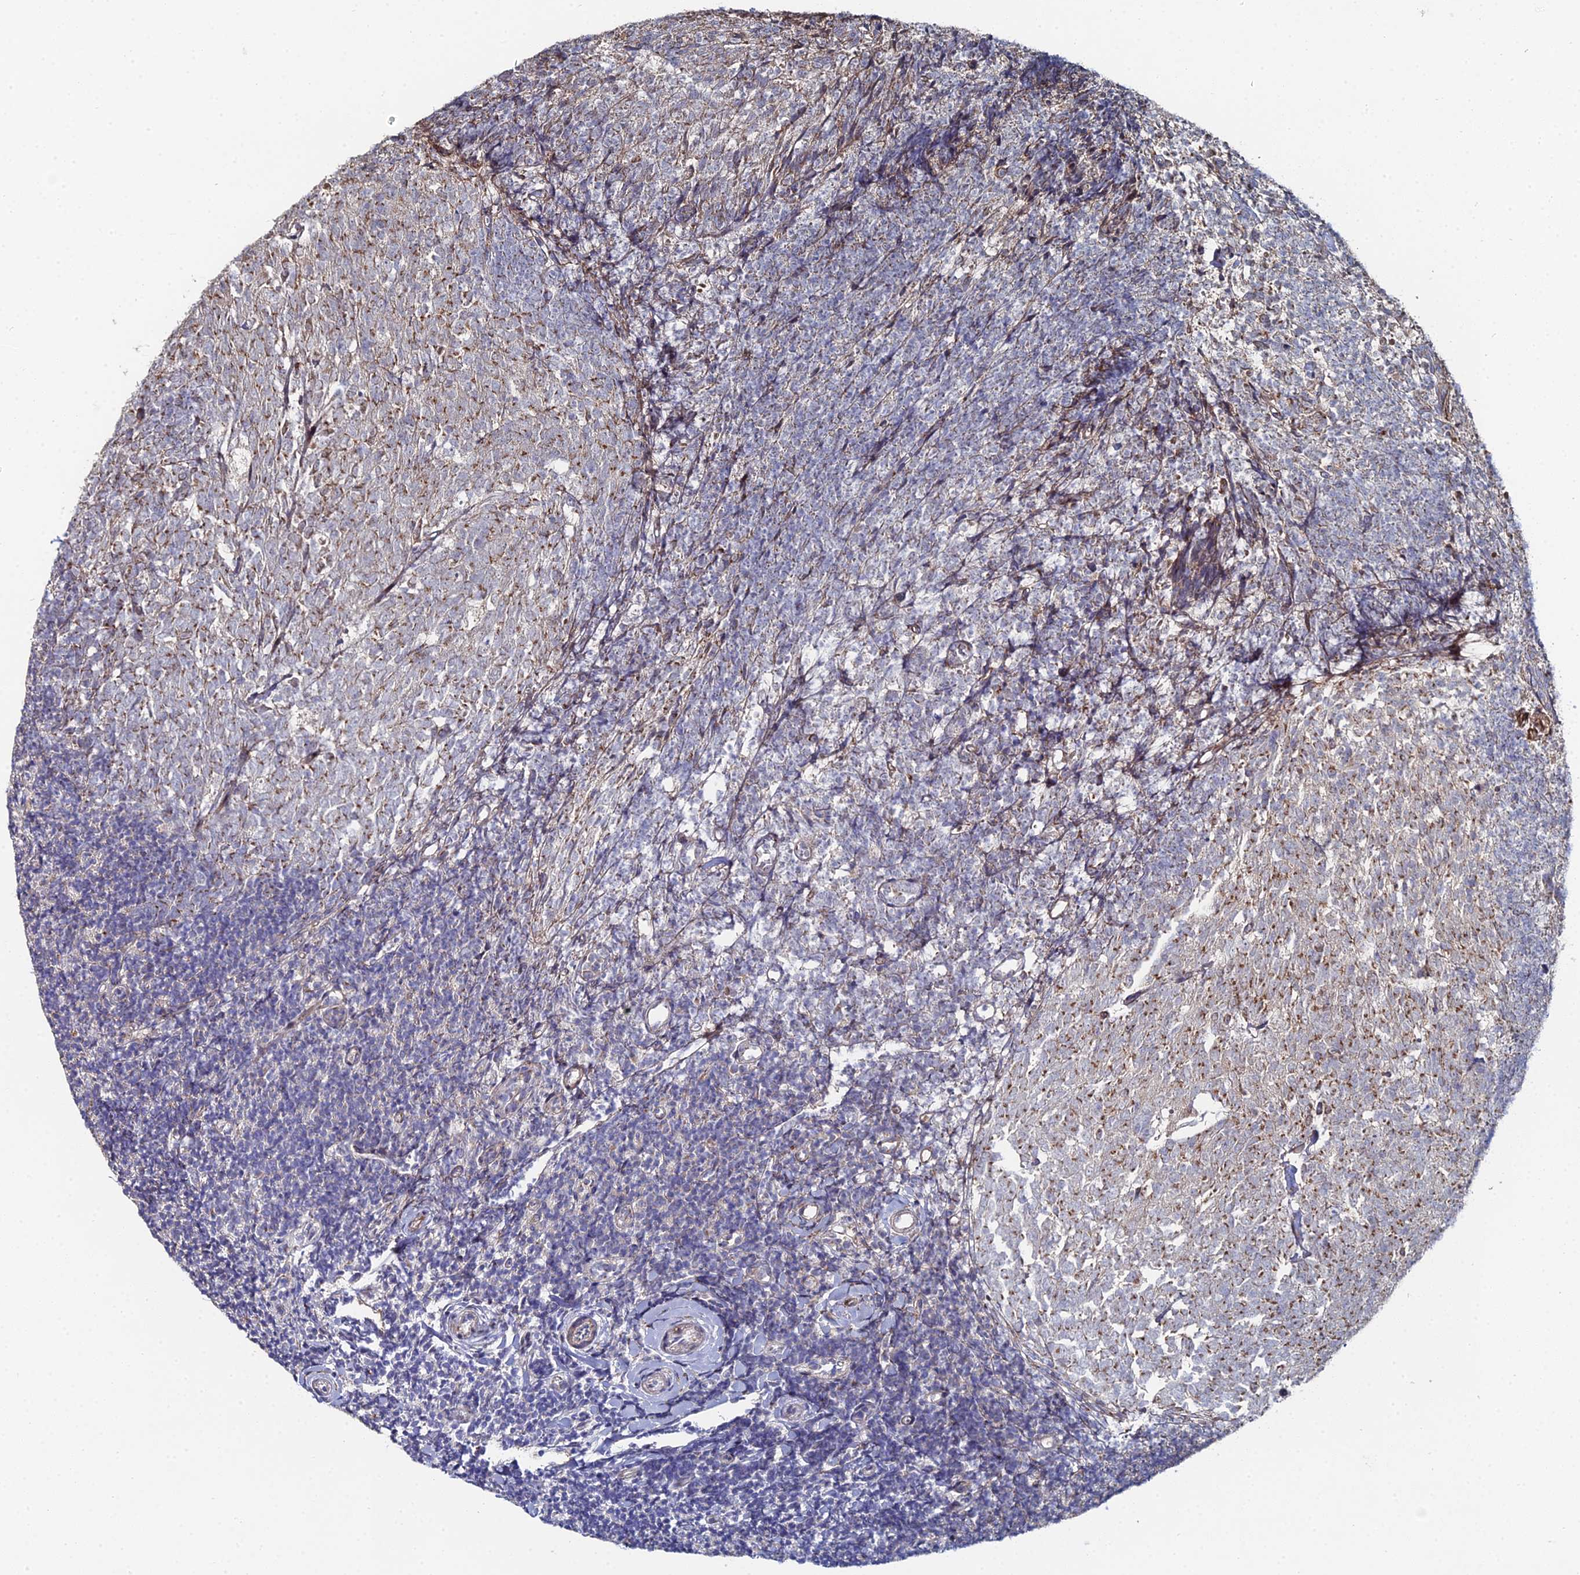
{"staining": {"intensity": "moderate", "quantity": ">75%", "location": "cytoplasmic/membranous"}, "tissue": "tonsil", "cell_type": "Germinal center cells", "image_type": "normal", "snomed": [{"axis": "morphology", "description": "Normal tissue, NOS"}, {"axis": "topography", "description": "Tonsil"}], "caption": "Immunohistochemical staining of benign tonsil displays moderate cytoplasmic/membranous protein expression in about >75% of germinal center cells. The staining is performed using DAB brown chromogen to label protein expression. The nuclei are counter-stained blue using hematoxylin.", "gene": "SGMS1", "patient": {"sex": "female", "age": 10}}